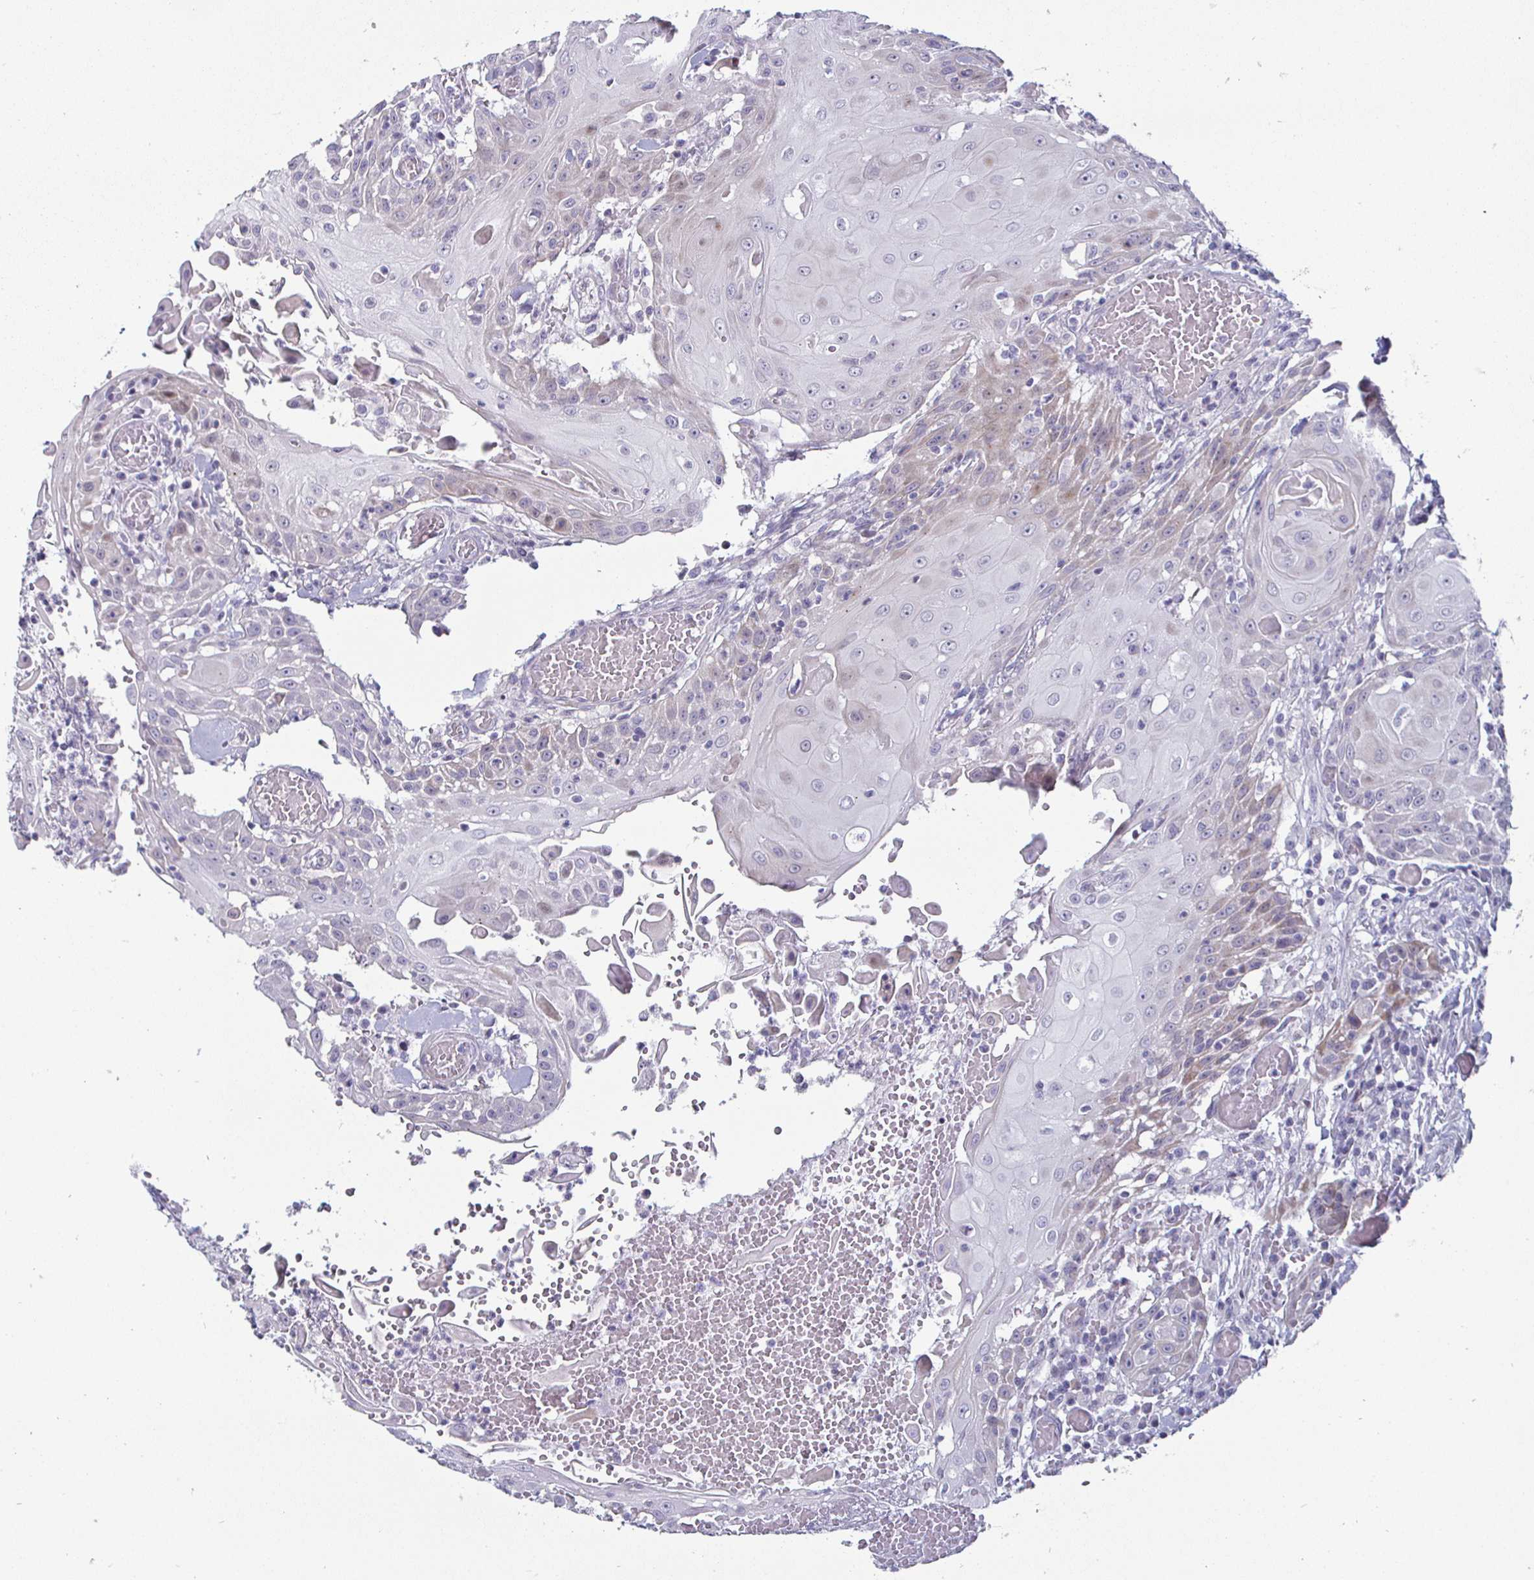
{"staining": {"intensity": "weak", "quantity": "<25%", "location": "cytoplasmic/membranous"}, "tissue": "head and neck cancer", "cell_type": "Tumor cells", "image_type": "cancer", "snomed": [{"axis": "morphology", "description": "Normal tissue, NOS"}, {"axis": "morphology", "description": "Squamous cell carcinoma, NOS"}, {"axis": "topography", "description": "Oral tissue"}, {"axis": "topography", "description": "Head-Neck"}], "caption": "Immunohistochemistry (IHC) image of neoplastic tissue: head and neck cancer (squamous cell carcinoma) stained with DAB (3,3'-diaminobenzidine) demonstrates no significant protein staining in tumor cells.", "gene": "DMRTB1", "patient": {"sex": "female", "age": 55}}